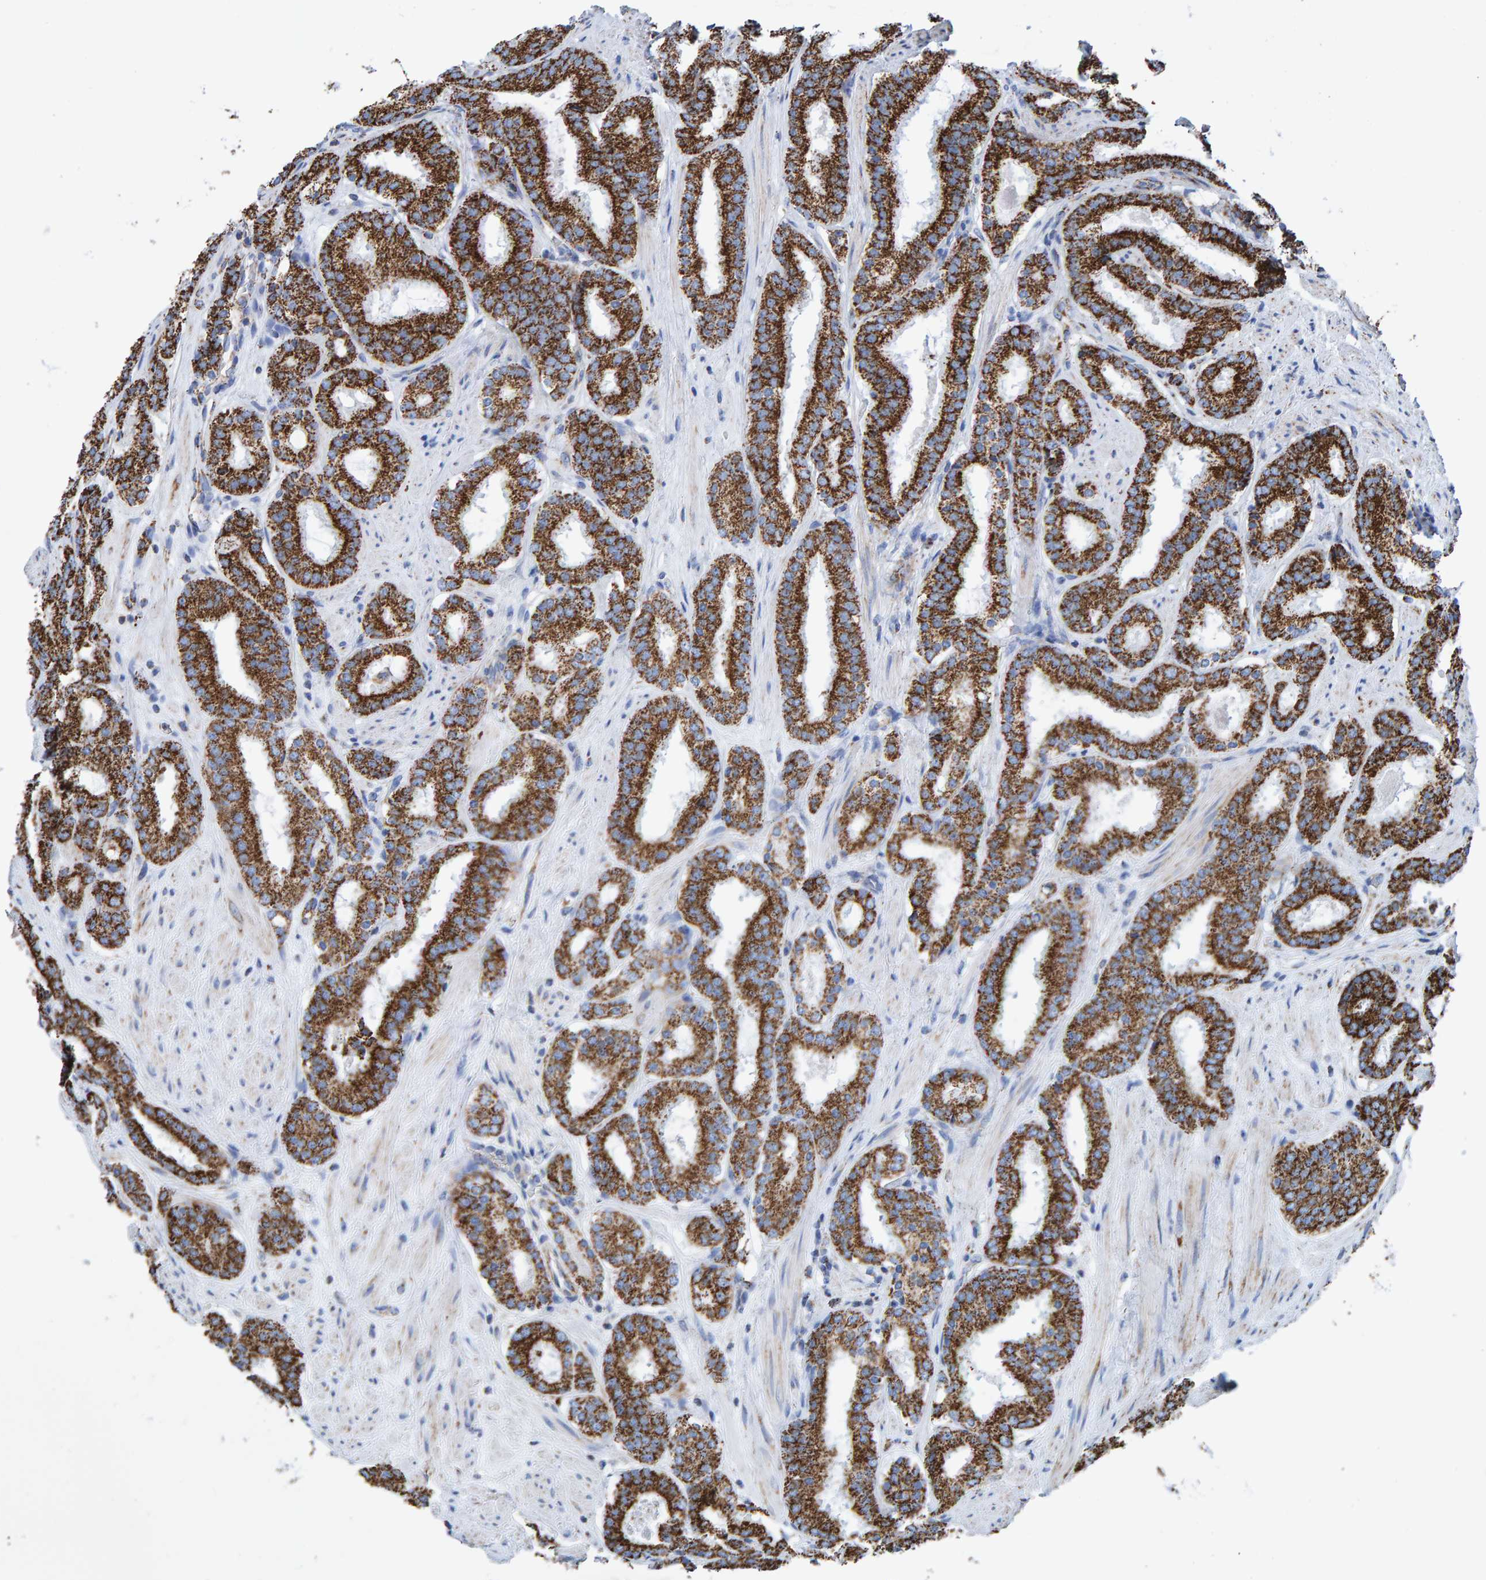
{"staining": {"intensity": "strong", "quantity": ">75%", "location": "cytoplasmic/membranous"}, "tissue": "prostate cancer", "cell_type": "Tumor cells", "image_type": "cancer", "snomed": [{"axis": "morphology", "description": "Adenocarcinoma, Low grade"}, {"axis": "topography", "description": "Prostate"}], "caption": "Immunohistochemical staining of human adenocarcinoma (low-grade) (prostate) exhibits high levels of strong cytoplasmic/membranous staining in about >75% of tumor cells.", "gene": "ENSG00000262660", "patient": {"sex": "male", "age": 69}}